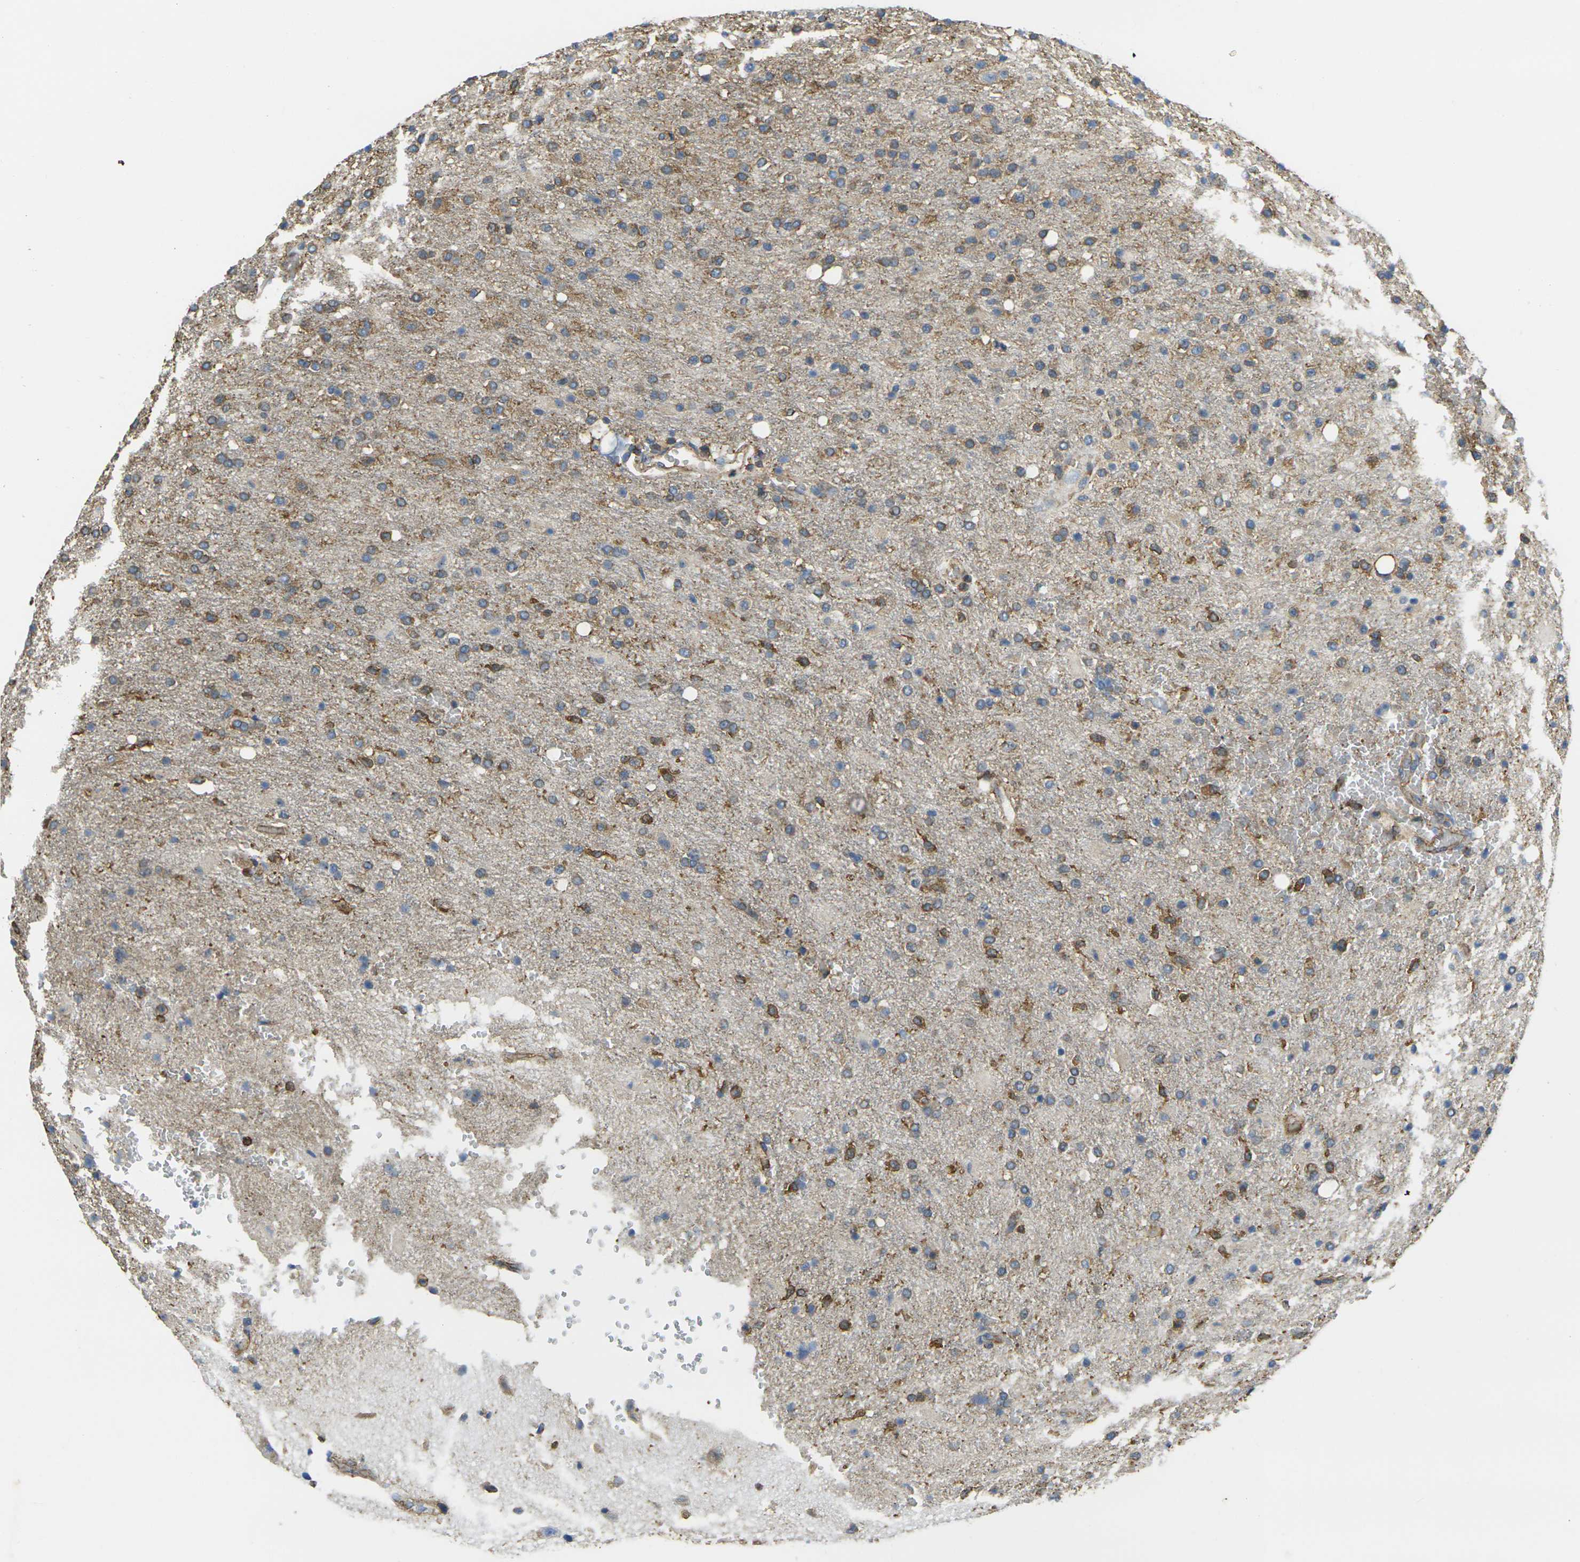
{"staining": {"intensity": "moderate", "quantity": ">75%", "location": "cytoplasmic/membranous"}, "tissue": "glioma", "cell_type": "Tumor cells", "image_type": "cancer", "snomed": [{"axis": "morphology", "description": "Glioma, malignant, High grade"}, {"axis": "topography", "description": "Brain"}], "caption": "Protein analysis of glioma tissue shows moderate cytoplasmic/membranous positivity in about >75% of tumor cells.", "gene": "FAM110D", "patient": {"sex": "male", "age": 71}}